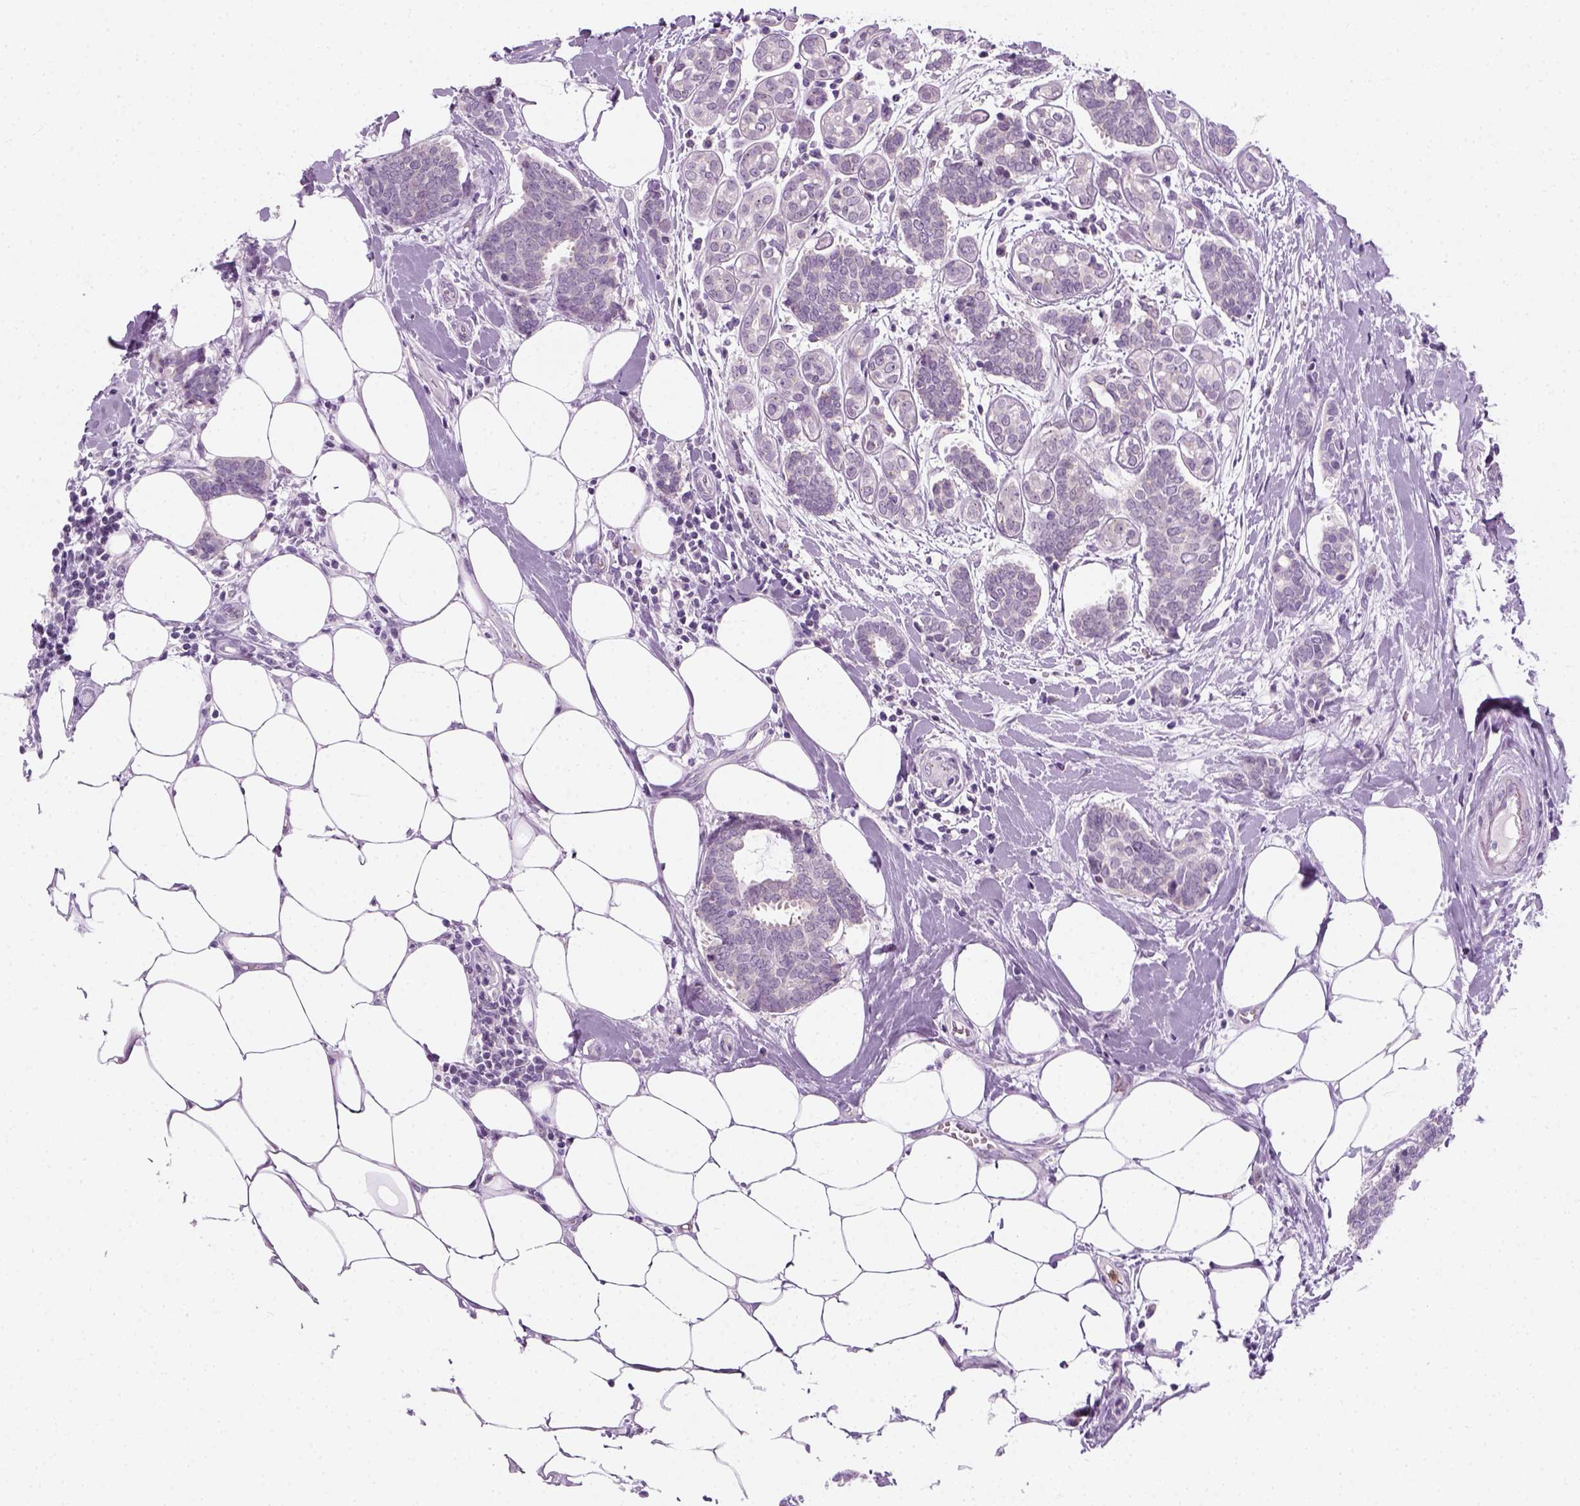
{"staining": {"intensity": "negative", "quantity": "none", "location": "none"}, "tissue": "breast cancer", "cell_type": "Tumor cells", "image_type": "cancer", "snomed": [{"axis": "morphology", "description": "Intraductal carcinoma, in situ"}, {"axis": "morphology", "description": "Duct carcinoma"}, {"axis": "morphology", "description": "Lobular carcinoma, in situ"}, {"axis": "topography", "description": "Breast"}], "caption": "This is a photomicrograph of immunohistochemistry (IHC) staining of breast cancer, which shows no staining in tumor cells. Nuclei are stained in blue.", "gene": "IL4", "patient": {"sex": "female", "age": 44}}